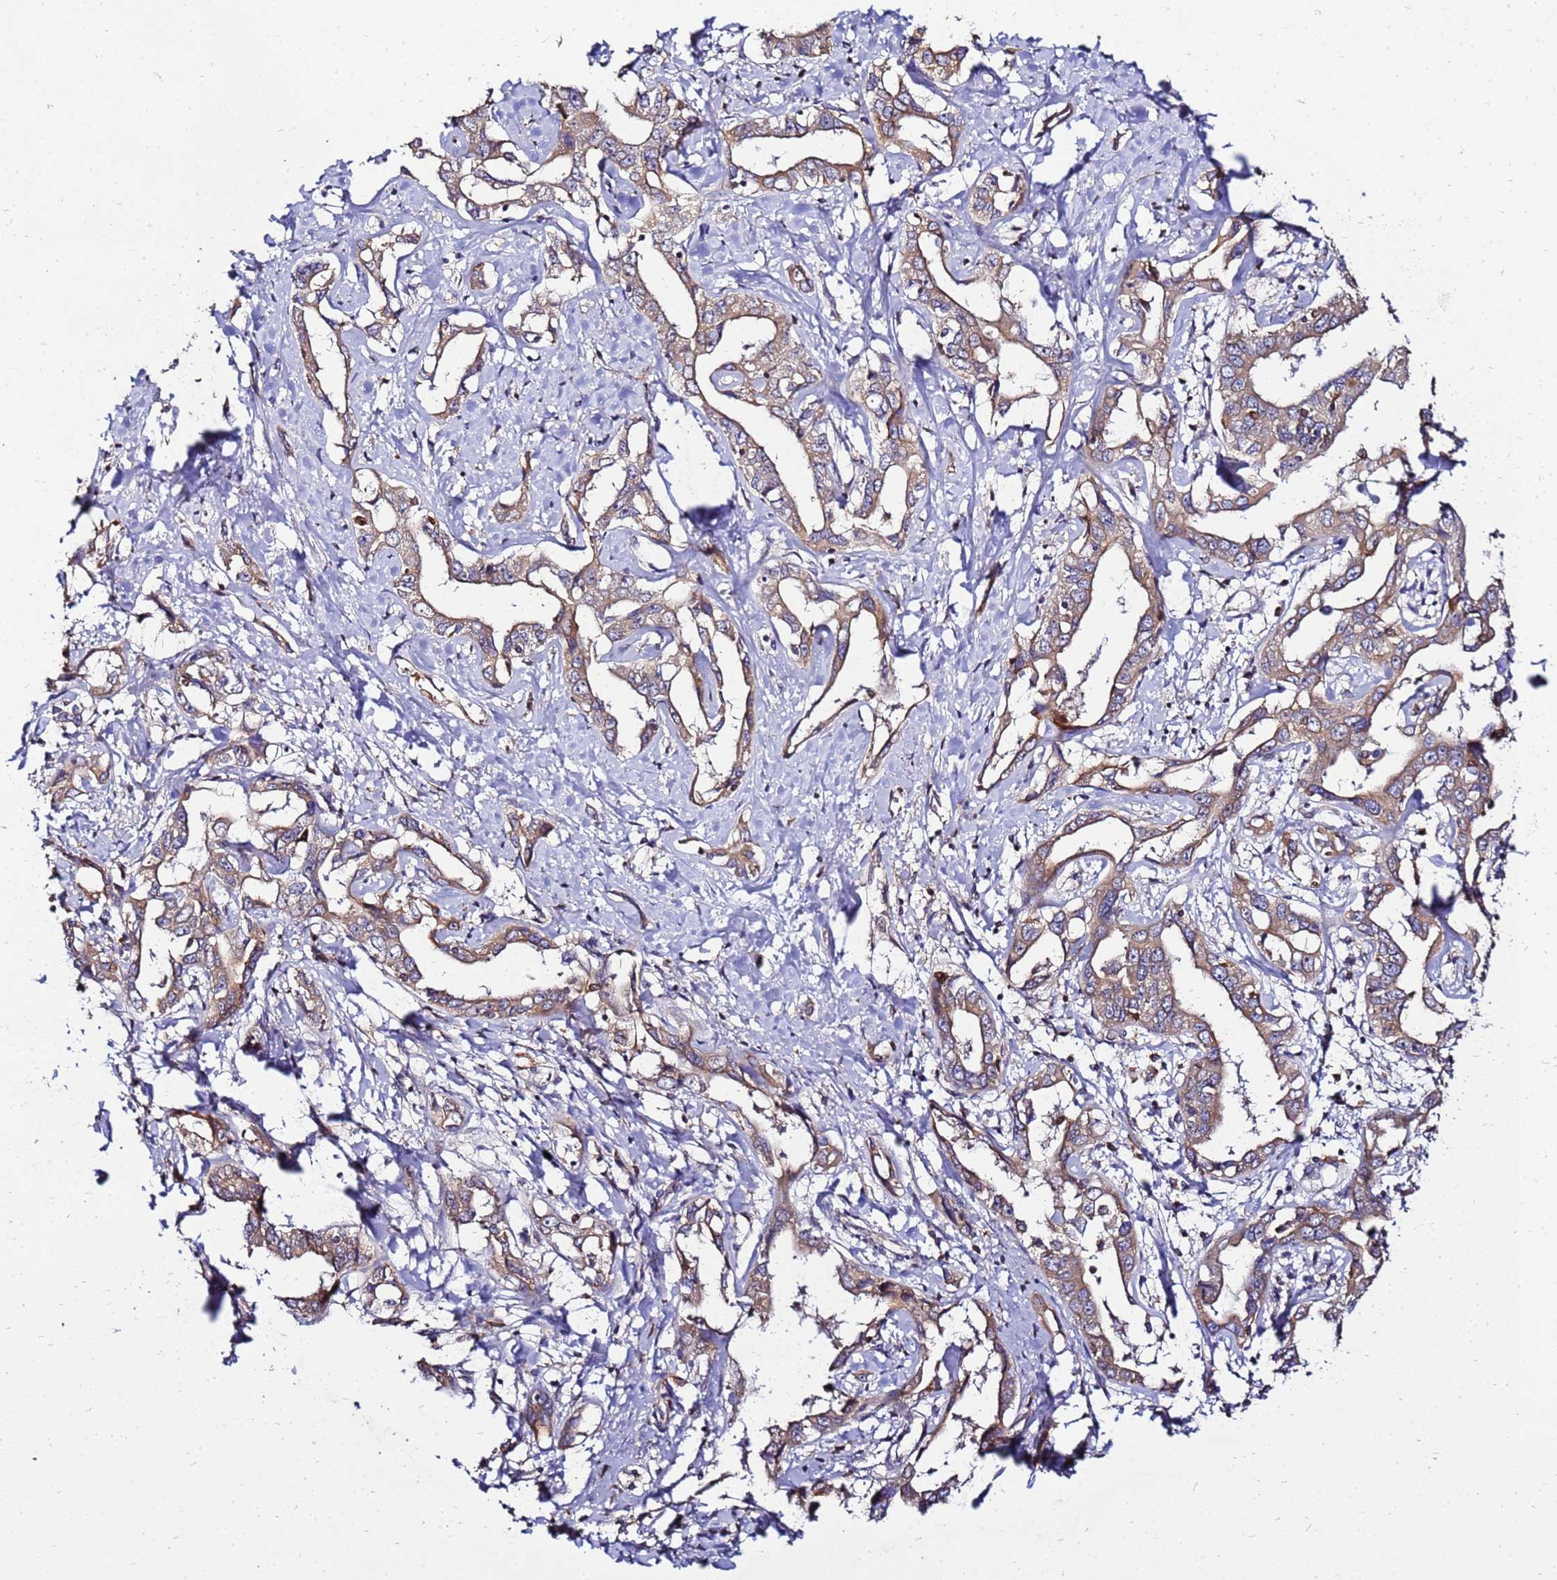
{"staining": {"intensity": "moderate", "quantity": ">75%", "location": "cytoplasmic/membranous"}, "tissue": "liver cancer", "cell_type": "Tumor cells", "image_type": "cancer", "snomed": [{"axis": "morphology", "description": "Cholangiocarcinoma"}, {"axis": "topography", "description": "Liver"}], "caption": "Moderate cytoplasmic/membranous staining for a protein is seen in about >75% of tumor cells of liver cancer (cholangiocarcinoma) using immunohistochemistry.", "gene": "ADPGK", "patient": {"sex": "male", "age": 59}}